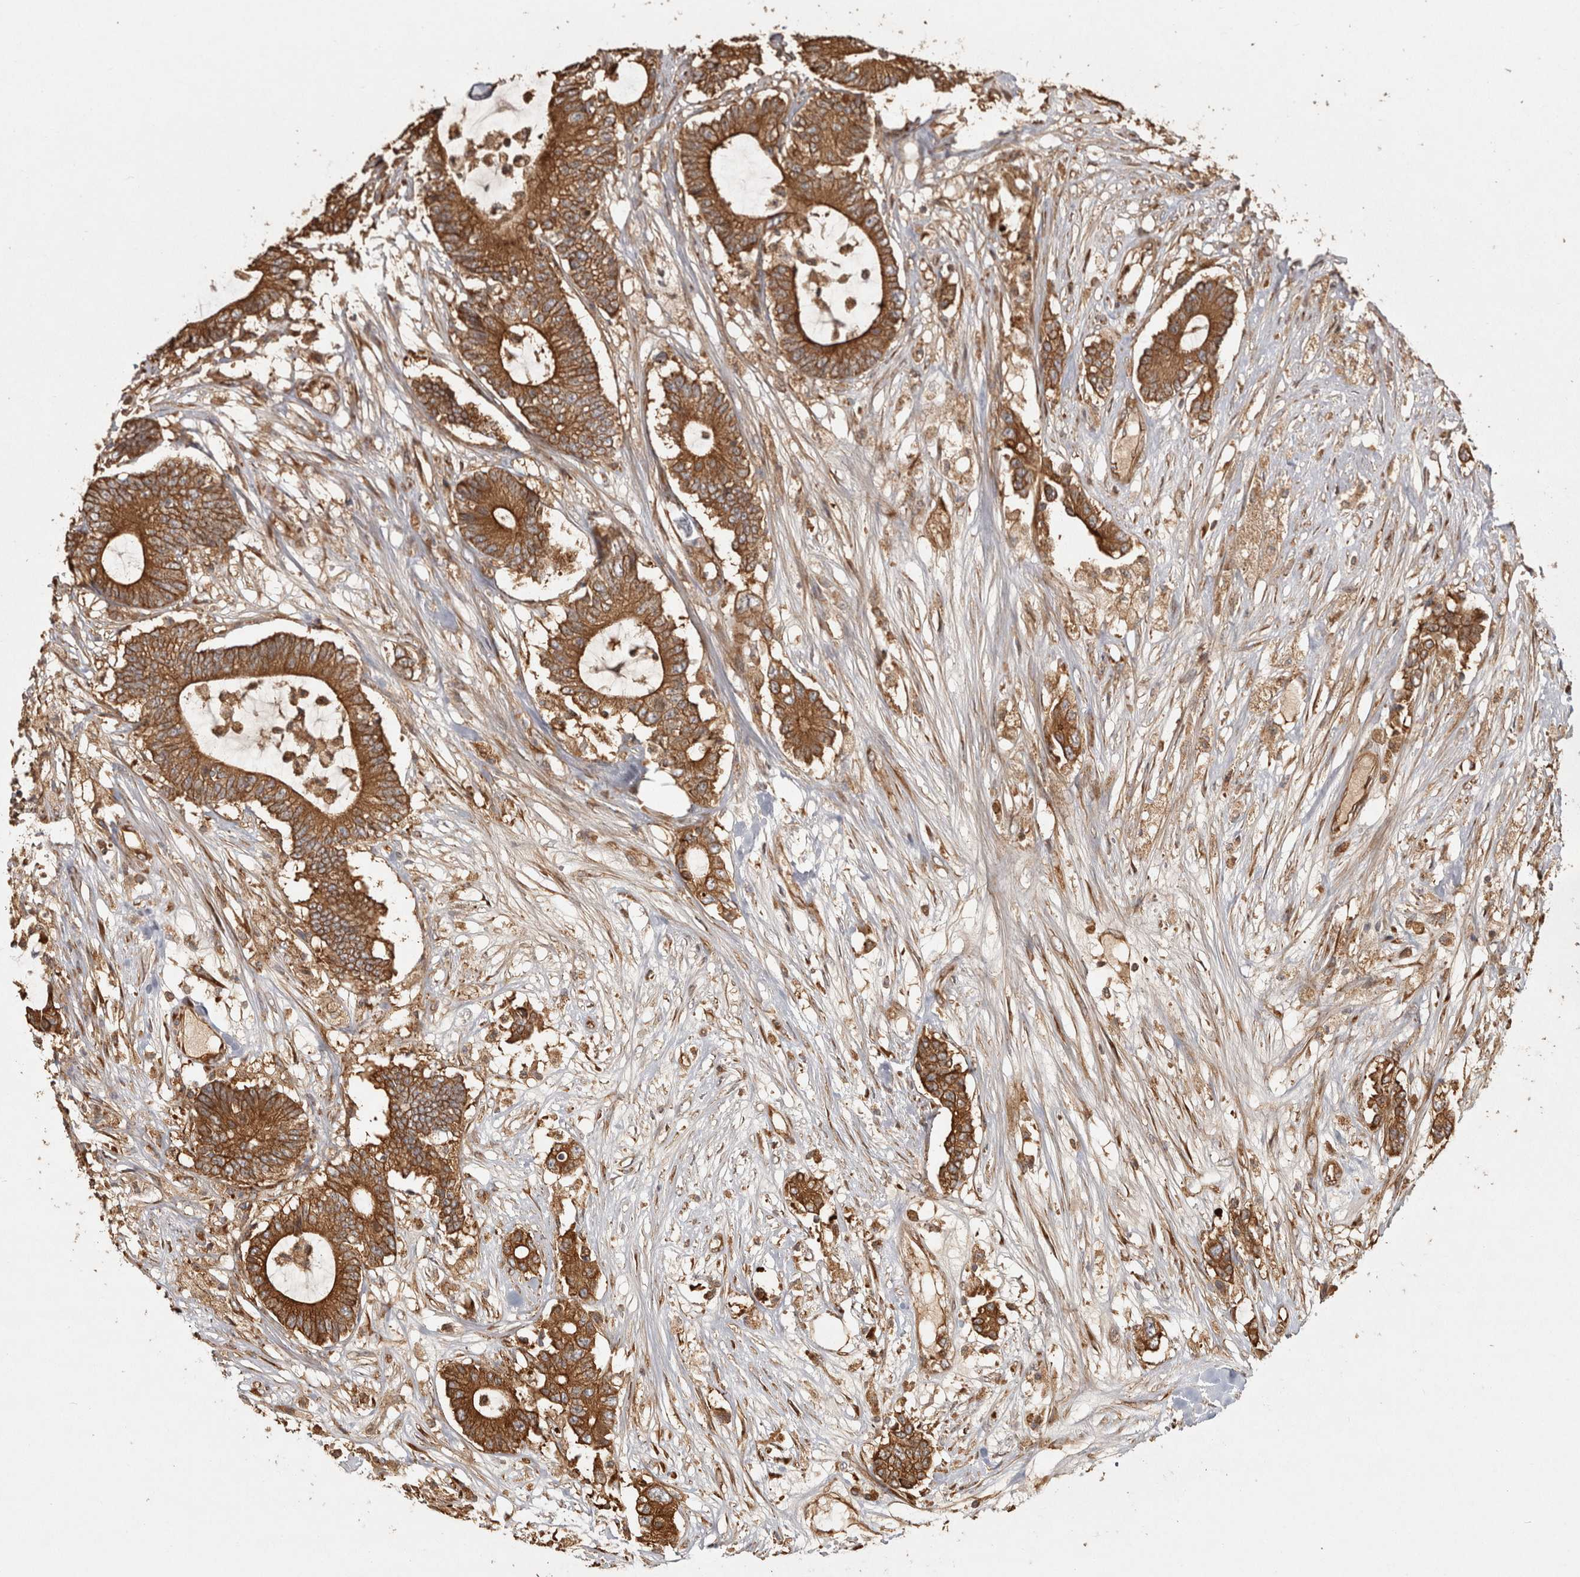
{"staining": {"intensity": "strong", "quantity": ">75%", "location": "cytoplasmic/membranous"}, "tissue": "colorectal cancer", "cell_type": "Tumor cells", "image_type": "cancer", "snomed": [{"axis": "morphology", "description": "Adenocarcinoma, NOS"}, {"axis": "topography", "description": "Colon"}], "caption": "Protein staining of colorectal cancer tissue shows strong cytoplasmic/membranous staining in about >75% of tumor cells.", "gene": "CAMSAP2", "patient": {"sex": "female", "age": 84}}